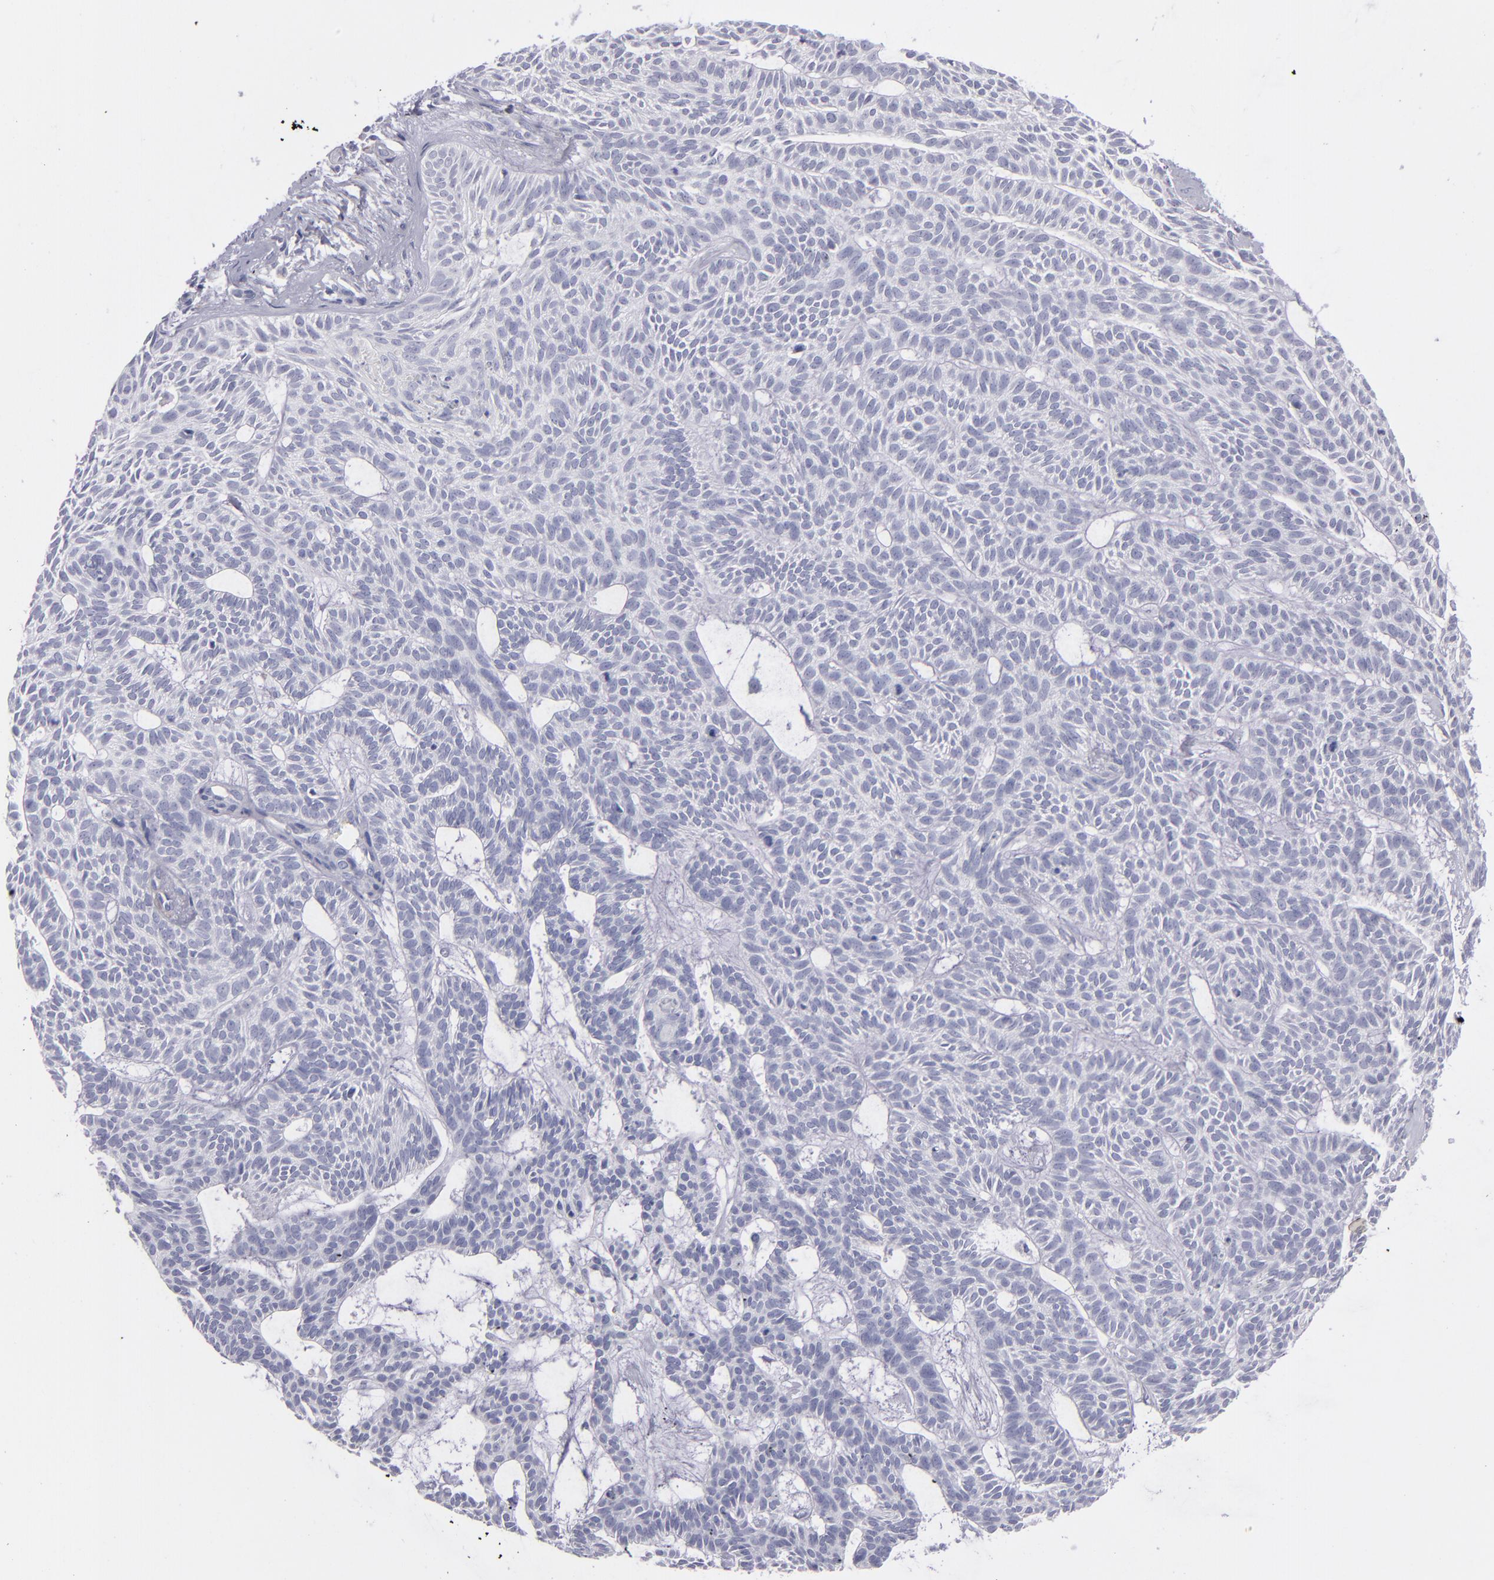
{"staining": {"intensity": "negative", "quantity": "none", "location": "none"}, "tissue": "skin cancer", "cell_type": "Tumor cells", "image_type": "cancer", "snomed": [{"axis": "morphology", "description": "Basal cell carcinoma"}, {"axis": "topography", "description": "Skin"}], "caption": "A photomicrograph of human skin cancer is negative for staining in tumor cells.", "gene": "MYH11", "patient": {"sex": "male", "age": 75}}